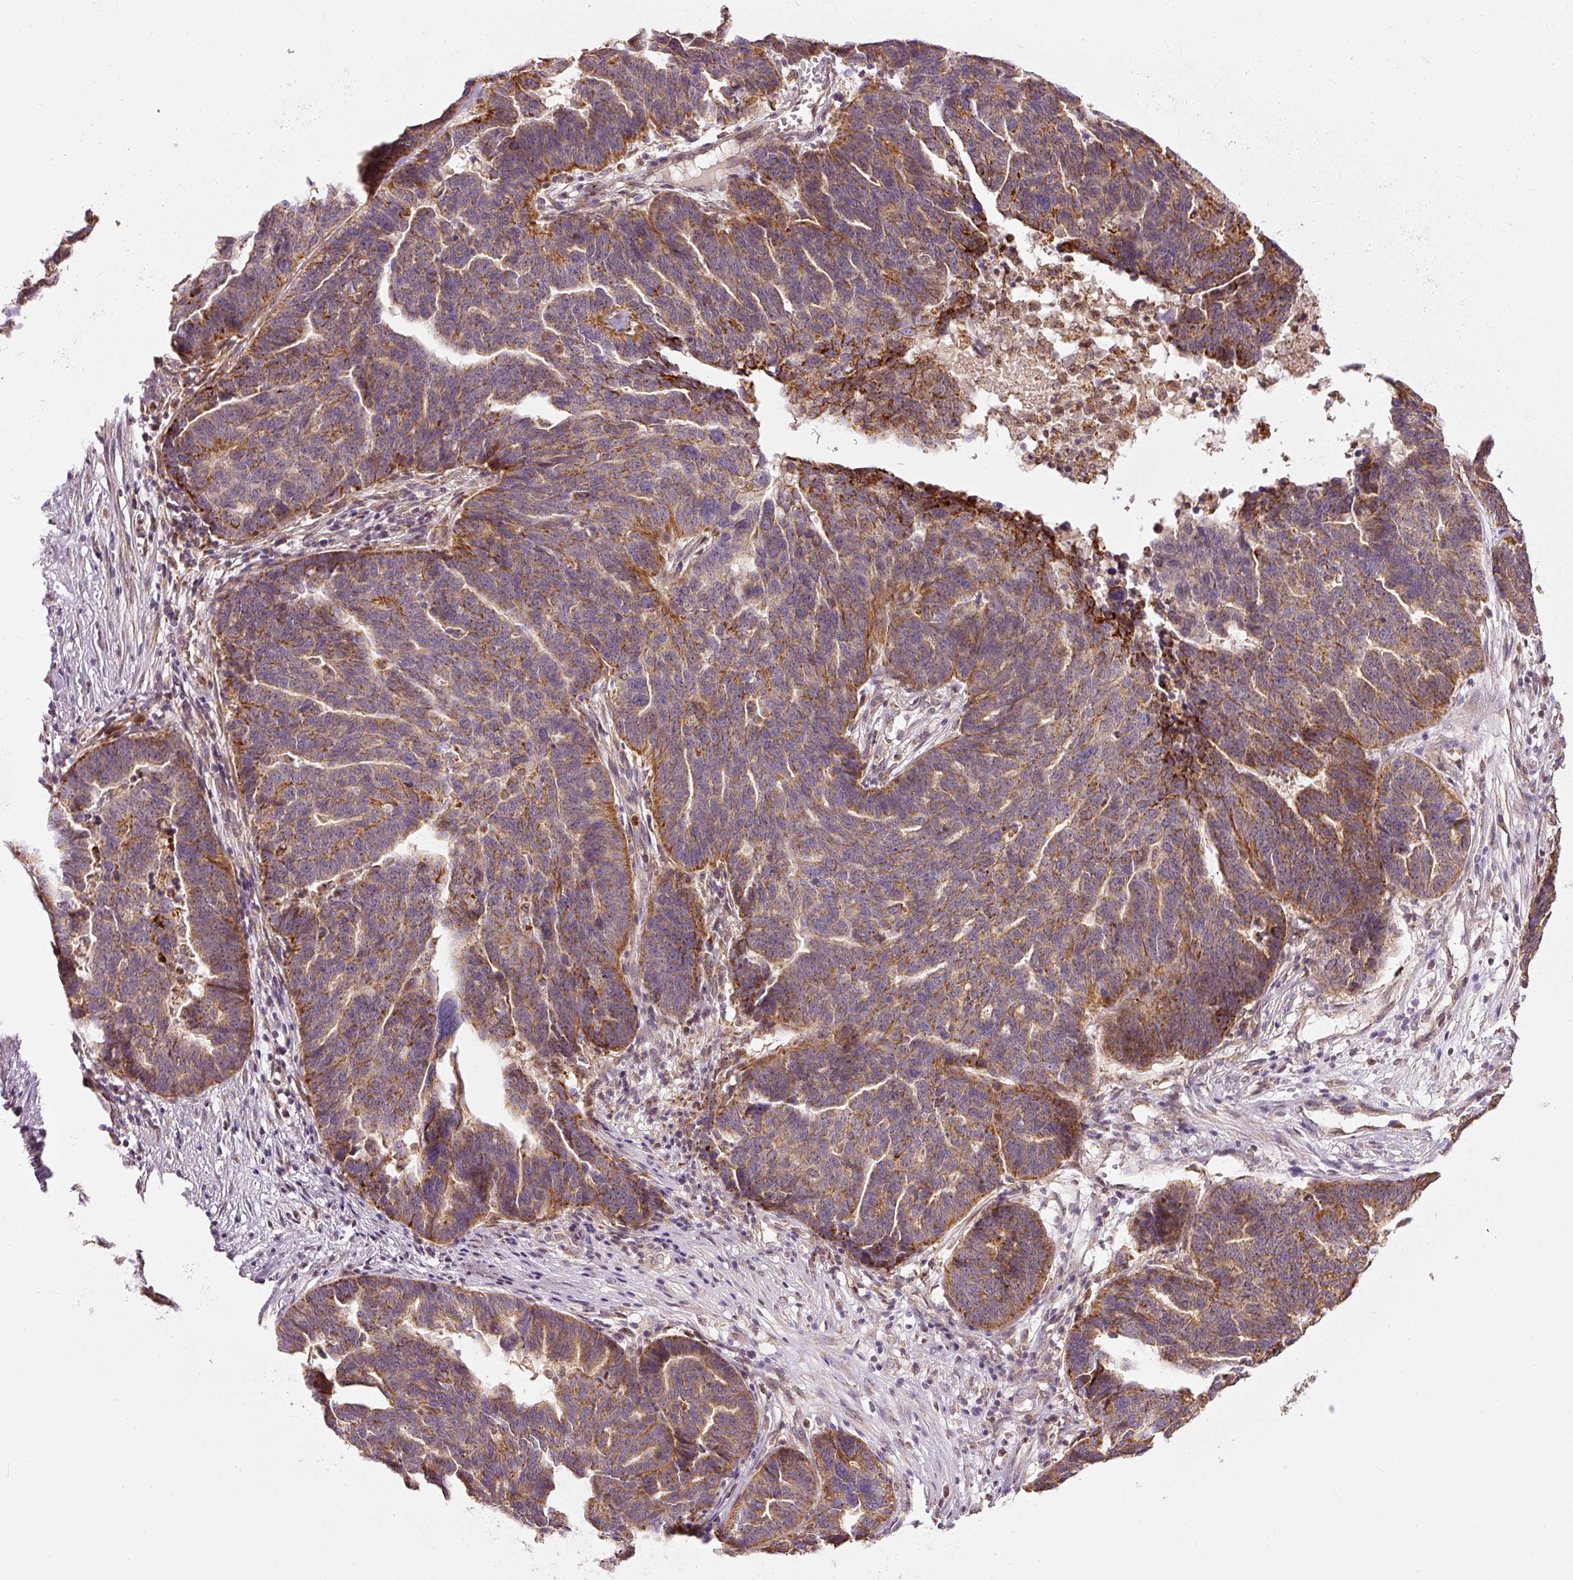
{"staining": {"intensity": "moderate", "quantity": ">75%", "location": "cytoplasmic/membranous"}, "tissue": "ovarian cancer", "cell_type": "Tumor cells", "image_type": "cancer", "snomed": [{"axis": "morphology", "description": "Cystadenocarcinoma, serous, NOS"}, {"axis": "topography", "description": "Ovary"}], "caption": "The image displays a brown stain indicating the presence of a protein in the cytoplasmic/membranous of tumor cells in ovarian serous cystadenocarcinoma. (Brightfield microscopy of DAB IHC at high magnification).", "gene": "MTHFD1L", "patient": {"sex": "female", "age": 59}}